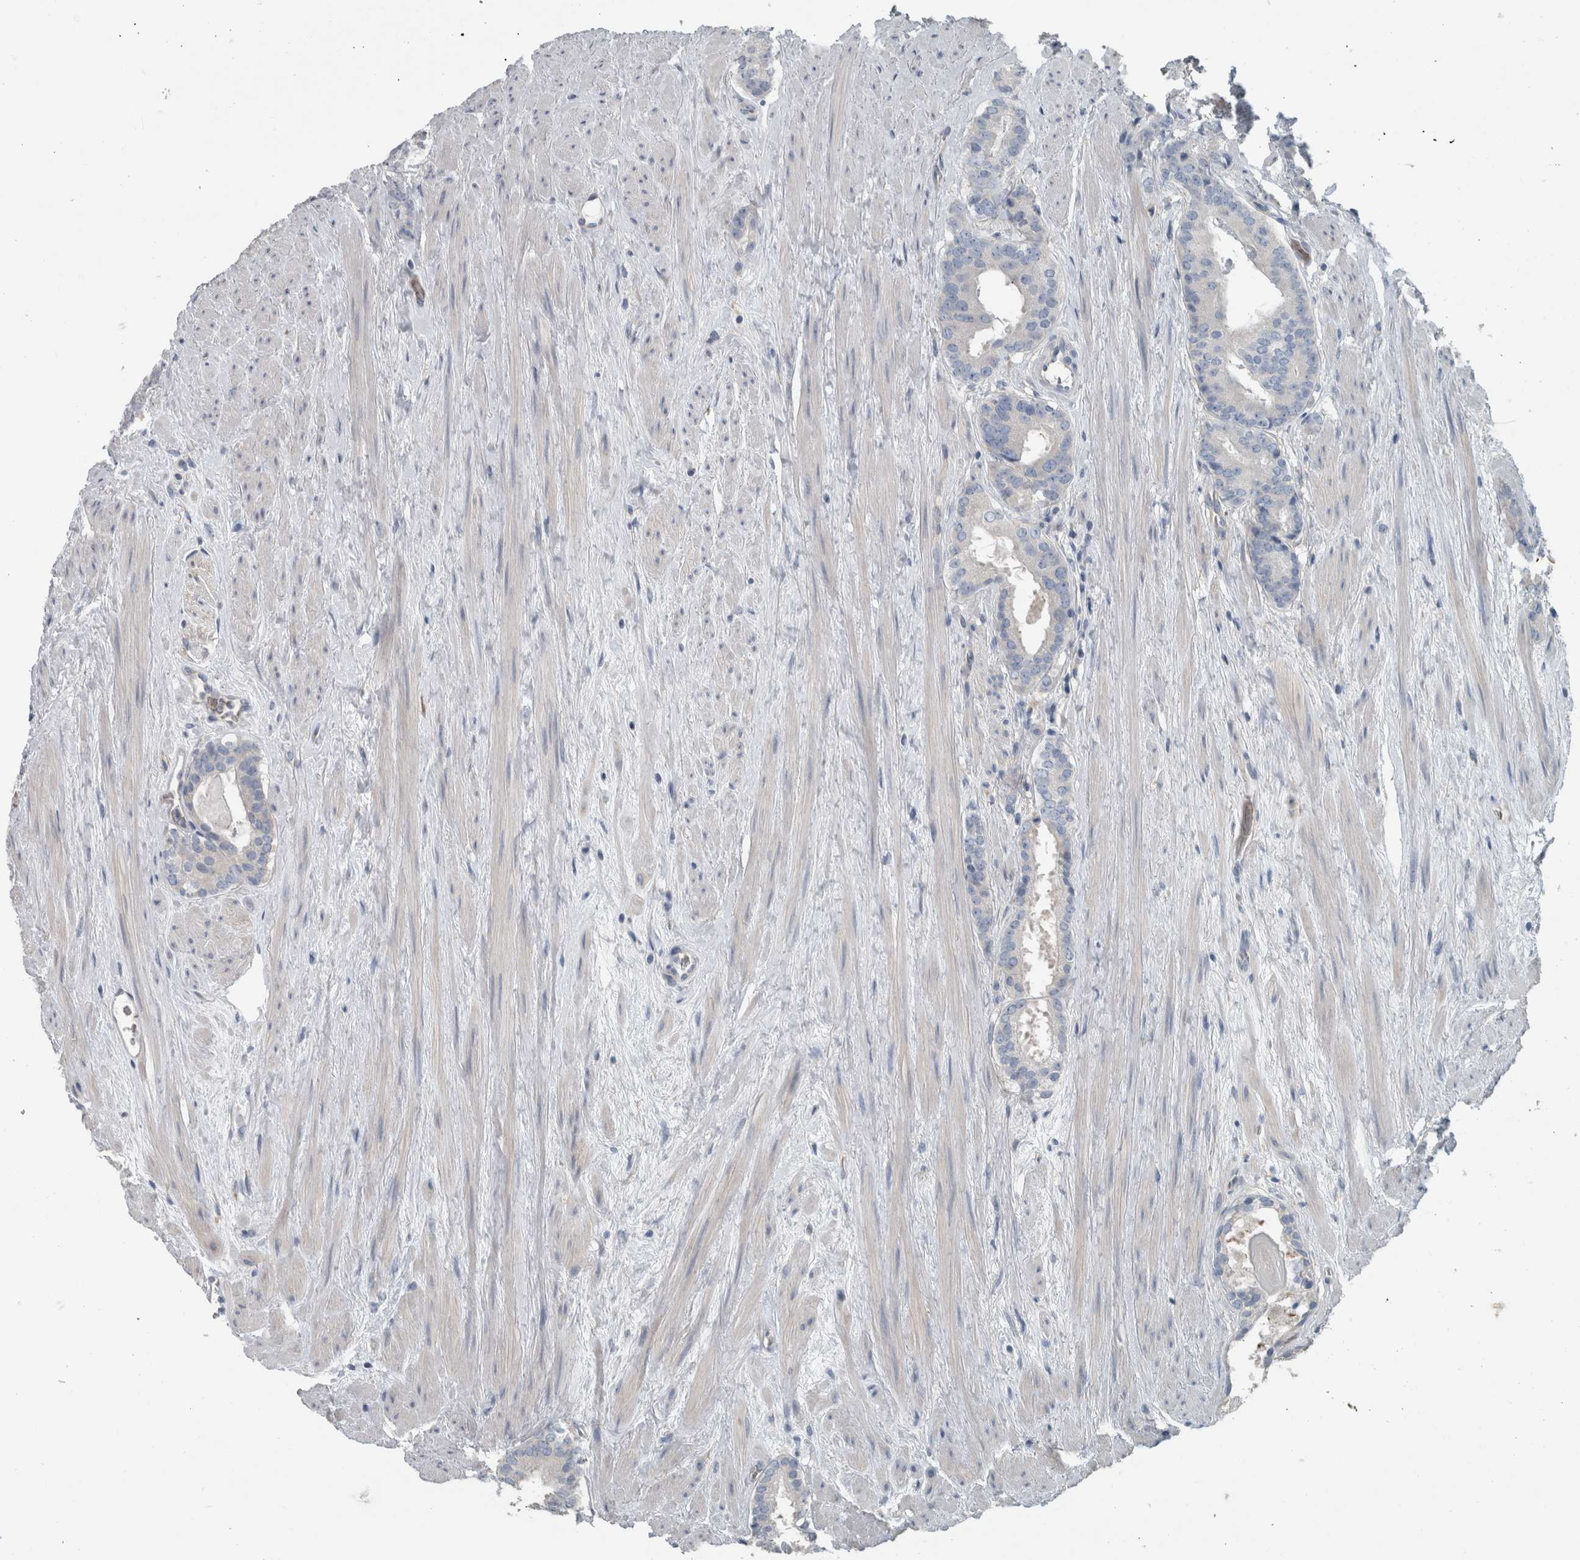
{"staining": {"intensity": "negative", "quantity": "none", "location": "none"}, "tissue": "prostate cancer", "cell_type": "Tumor cells", "image_type": "cancer", "snomed": [{"axis": "morphology", "description": "Adenocarcinoma, Low grade"}, {"axis": "topography", "description": "Prostate"}], "caption": "Histopathology image shows no significant protein staining in tumor cells of prostate low-grade adenocarcinoma.", "gene": "SH3GL2", "patient": {"sex": "male", "age": 69}}